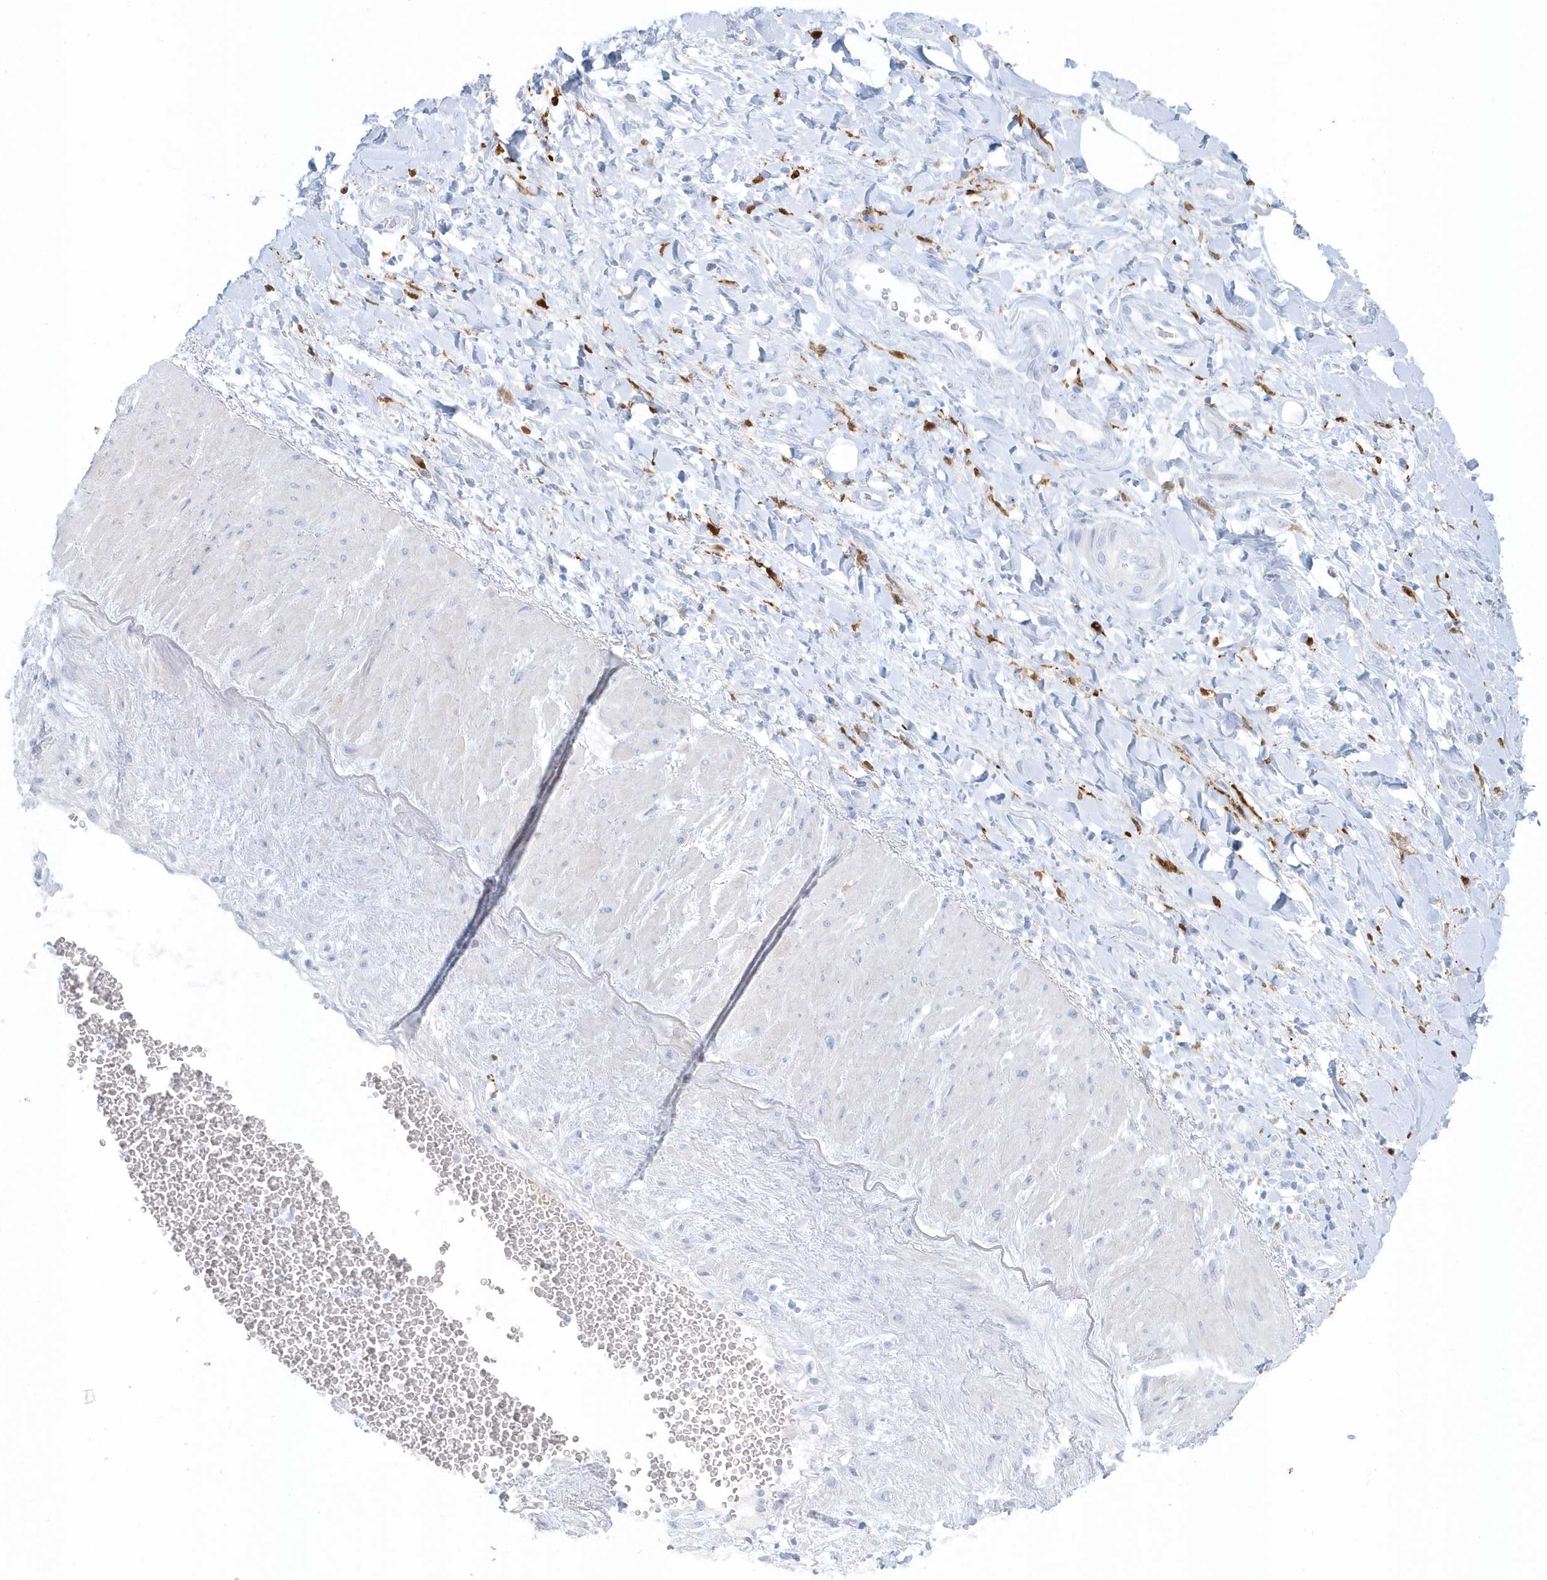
{"staining": {"intensity": "negative", "quantity": "none", "location": "none"}, "tissue": "soft tissue", "cell_type": "Chondrocytes", "image_type": "normal", "snomed": [{"axis": "morphology", "description": "Normal tissue, NOS"}, {"axis": "morphology", "description": "Adenocarcinoma, NOS"}, {"axis": "topography", "description": "Pancreas"}, {"axis": "topography", "description": "Peripheral nerve tissue"}], "caption": "The immunohistochemistry (IHC) histopathology image has no significant positivity in chondrocytes of soft tissue. (DAB immunohistochemistry with hematoxylin counter stain).", "gene": "FAM98A", "patient": {"sex": "male", "age": 59}}